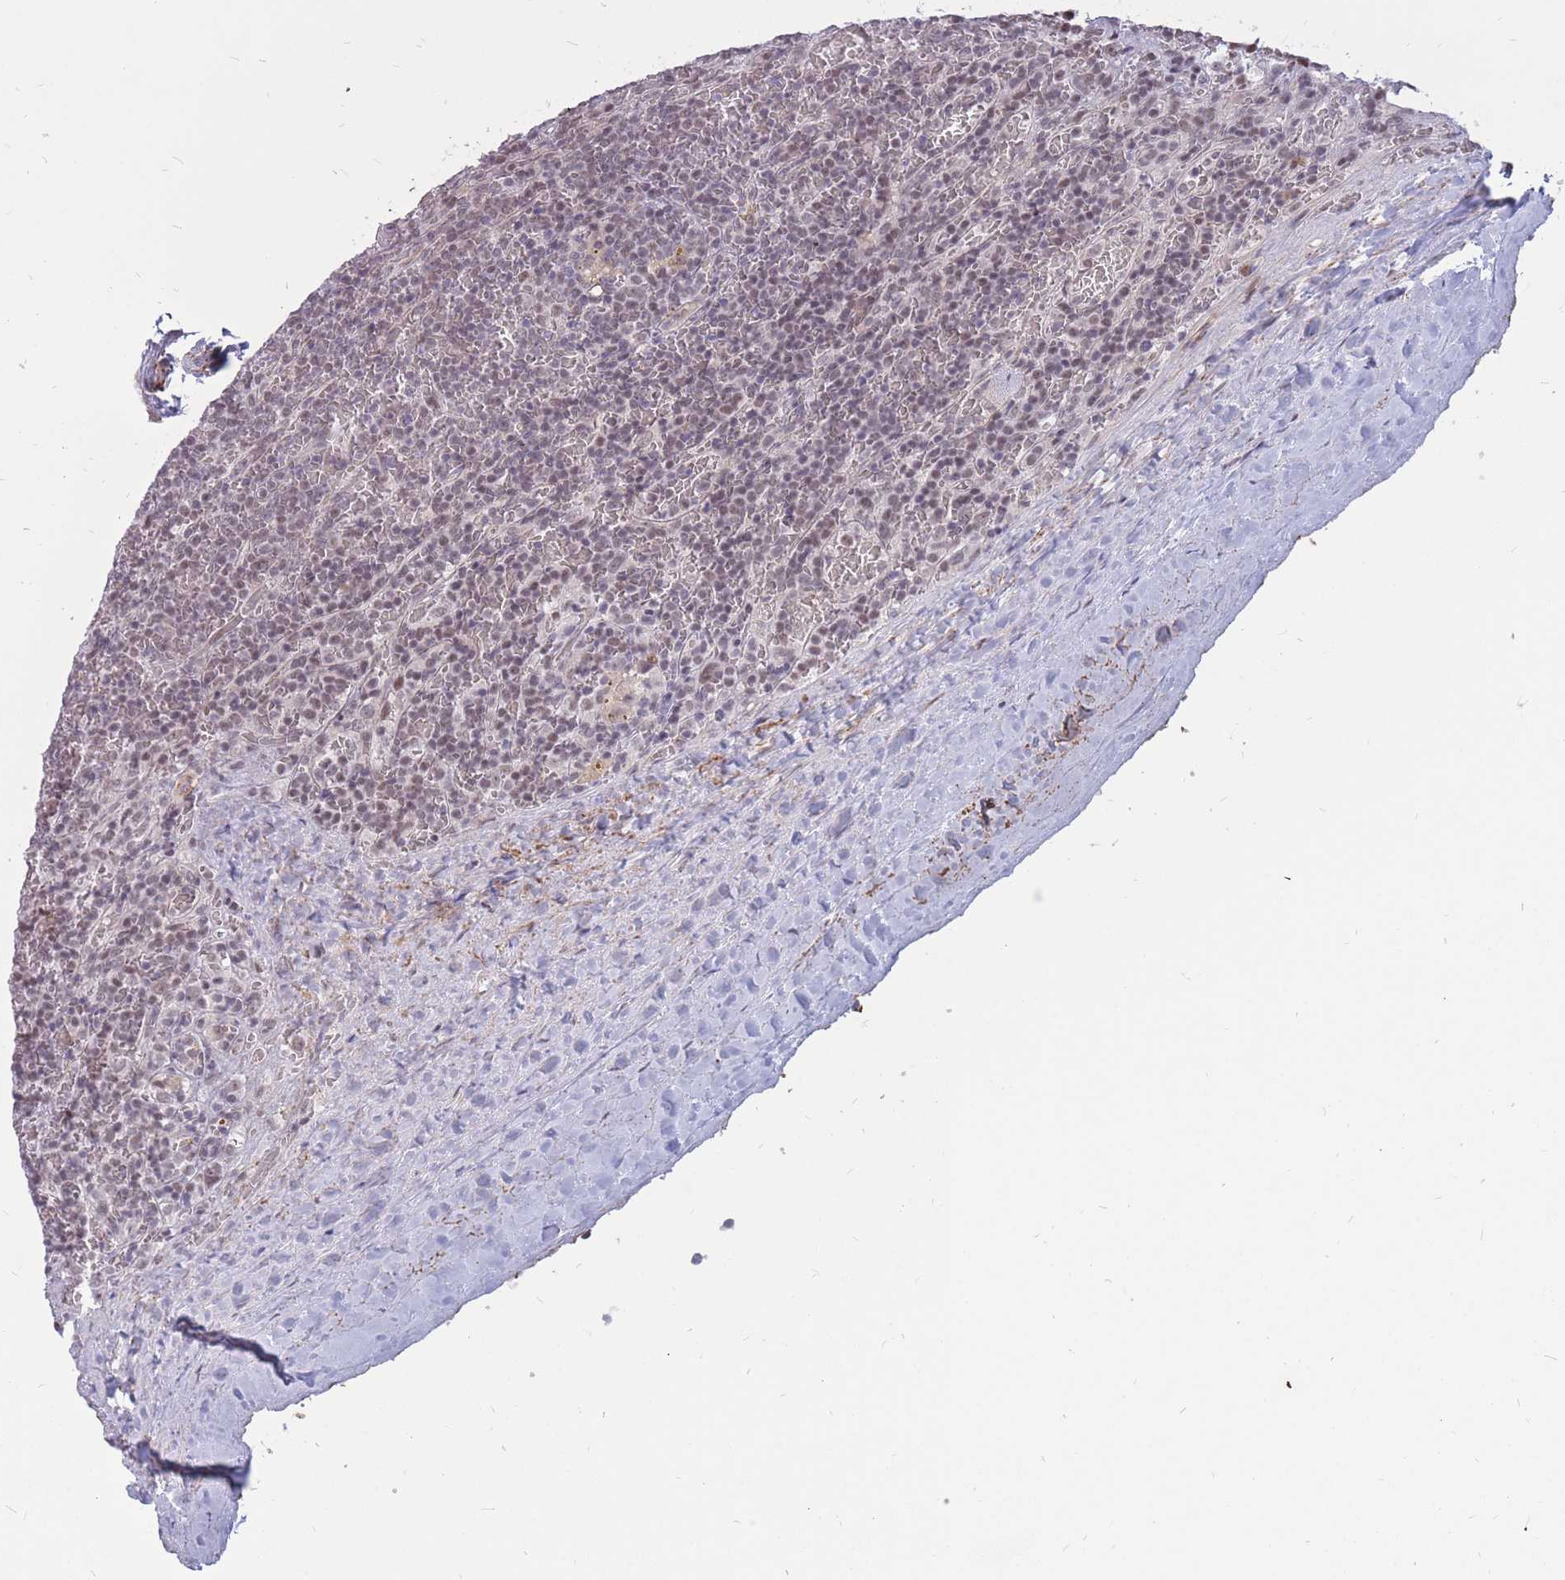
{"staining": {"intensity": "negative", "quantity": "none", "location": "none"}, "tissue": "lymphoma", "cell_type": "Tumor cells", "image_type": "cancer", "snomed": [{"axis": "morphology", "description": "Malignant lymphoma, non-Hodgkin's type, Low grade"}, {"axis": "topography", "description": "Spleen"}], "caption": "This is an immunohistochemistry photomicrograph of malignant lymphoma, non-Hodgkin's type (low-grade). There is no staining in tumor cells.", "gene": "ADD2", "patient": {"sex": "female", "age": 19}}